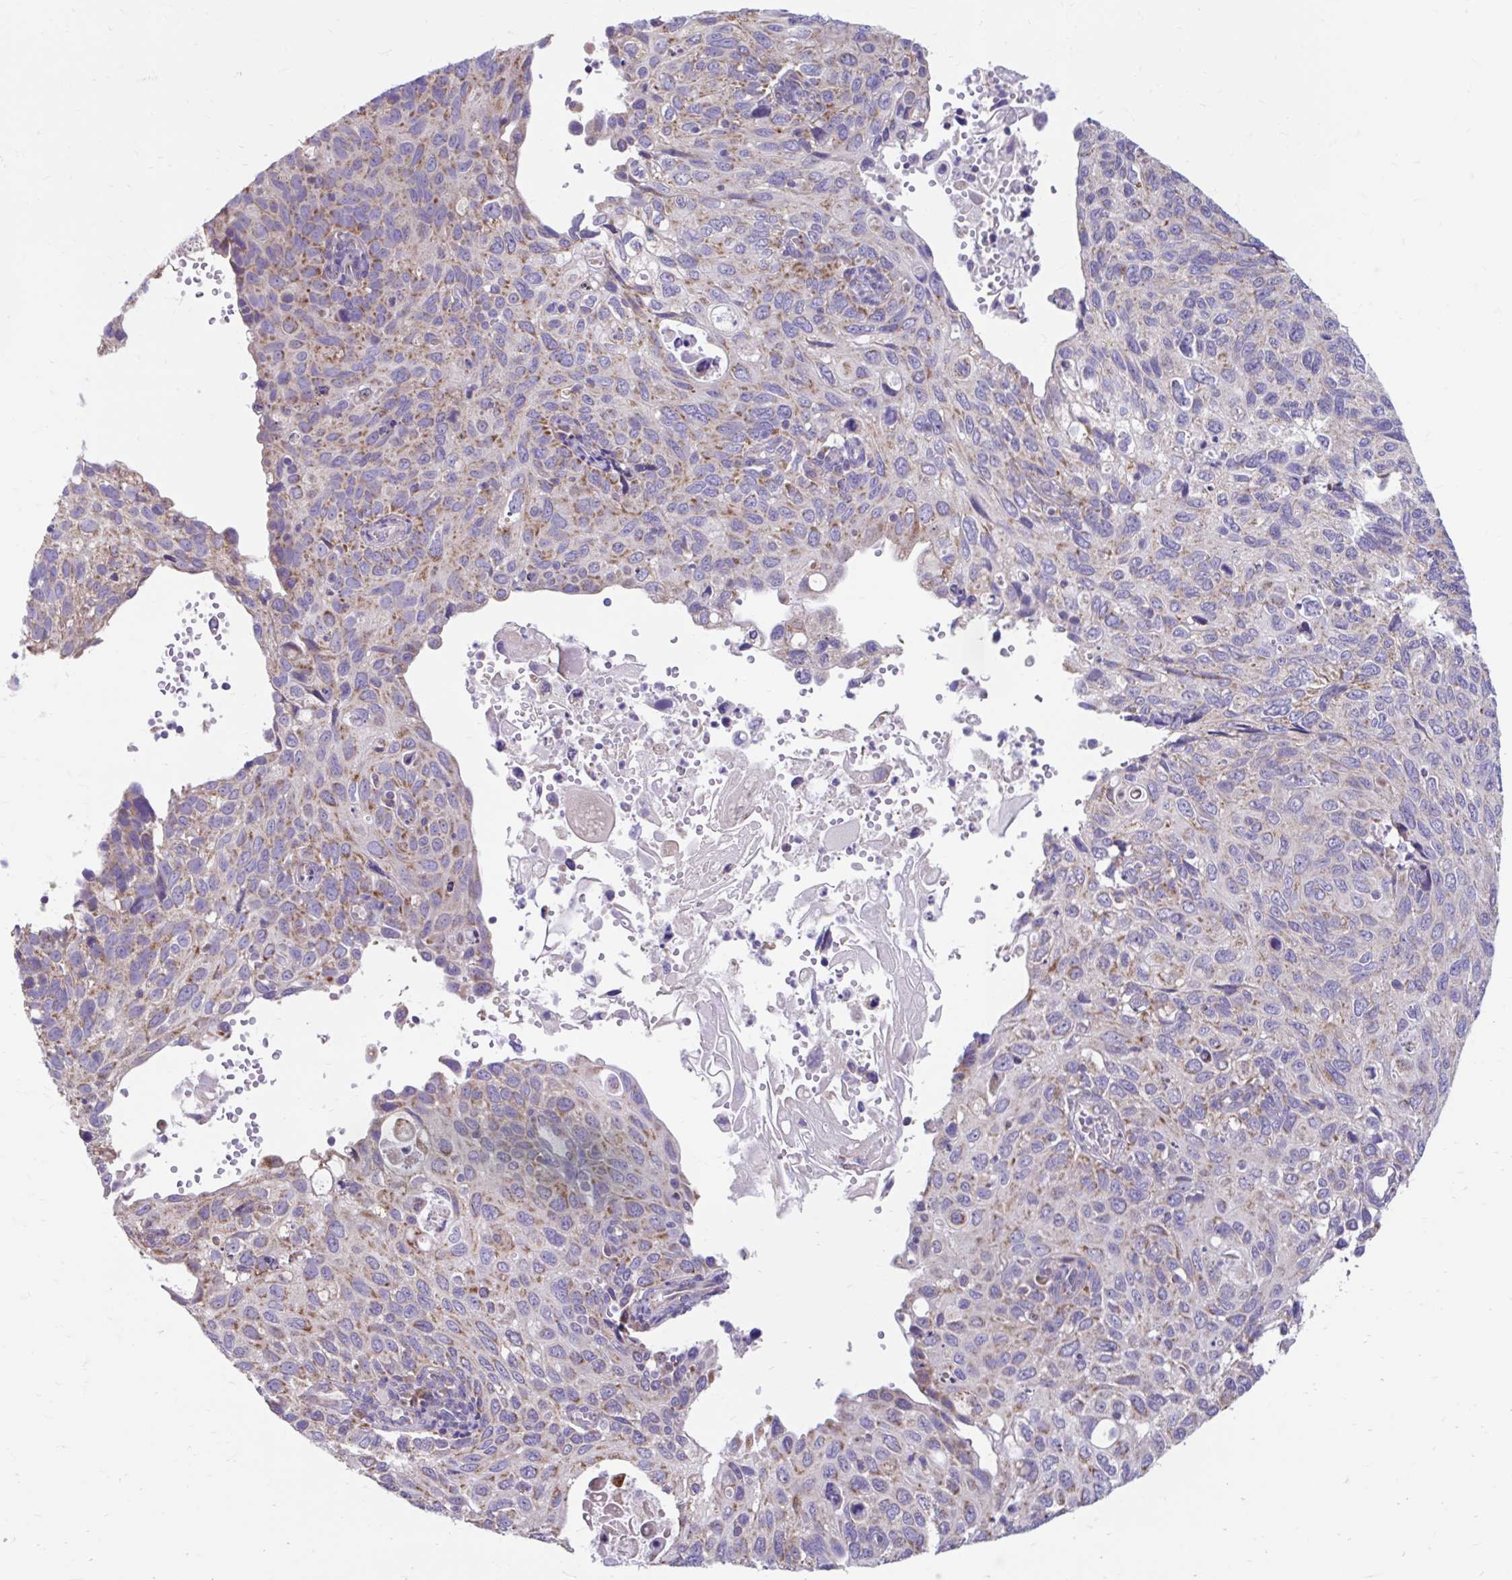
{"staining": {"intensity": "moderate", "quantity": "<25%", "location": "cytoplasmic/membranous"}, "tissue": "cervical cancer", "cell_type": "Tumor cells", "image_type": "cancer", "snomed": [{"axis": "morphology", "description": "Squamous cell carcinoma, NOS"}, {"axis": "topography", "description": "Cervix"}], "caption": "This is an image of immunohistochemistry (IHC) staining of squamous cell carcinoma (cervical), which shows moderate positivity in the cytoplasmic/membranous of tumor cells.", "gene": "LINGO4", "patient": {"sex": "female", "age": 70}}